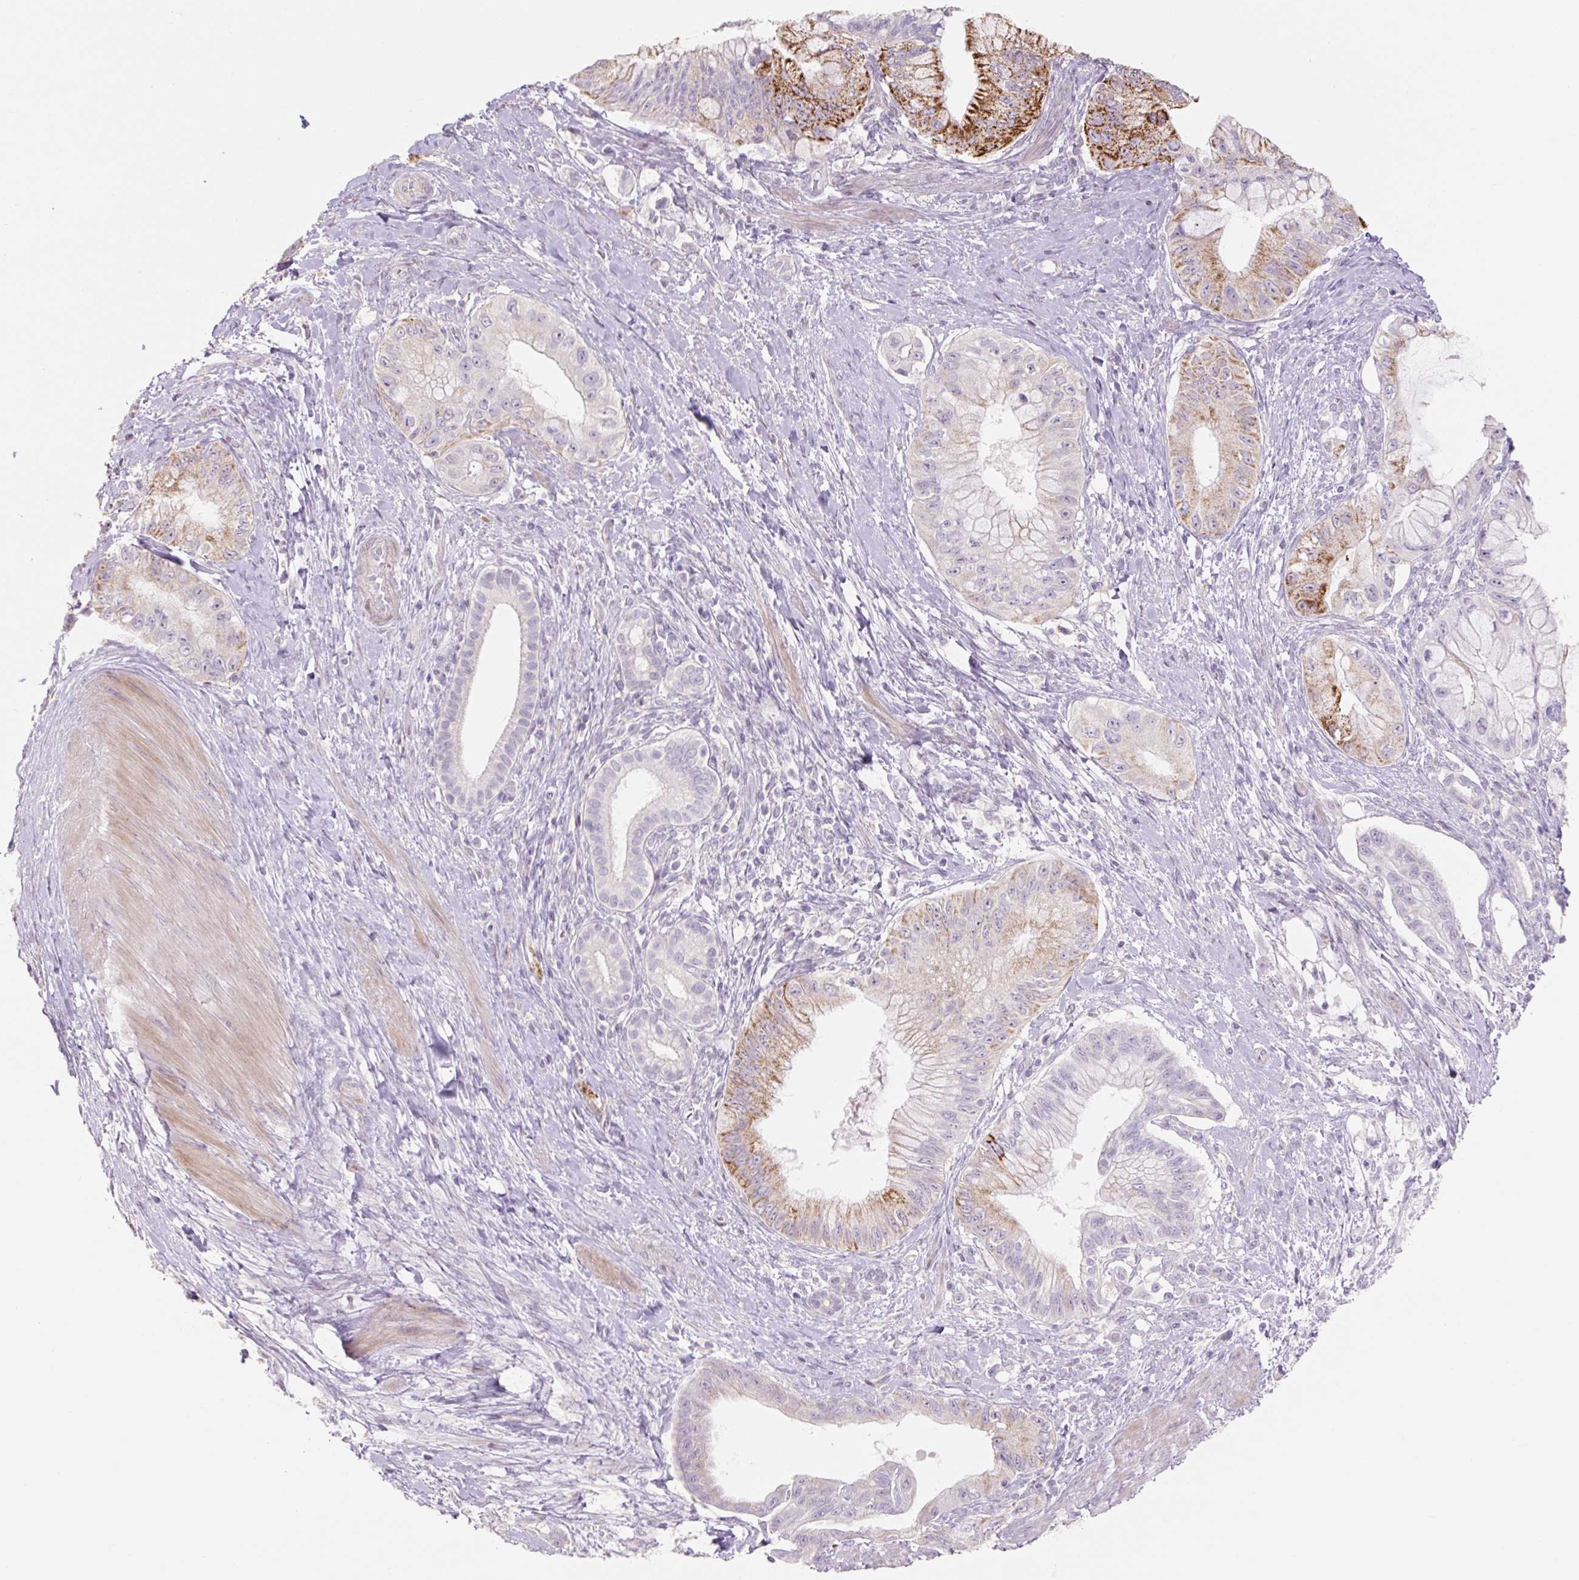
{"staining": {"intensity": "strong", "quantity": "<25%", "location": "cytoplasmic/membranous"}, "tissue": "pancreatic cancer", "cell_type": "Tumor cells", "image_type": "cancer", "snomed": [{"axis": "morphology", "description": "Adenocarcinoma, NOS"}, {"axis": "topography", "description": "Pancreas"}], "caption": "Immunohistochemical staining of human pancreatic adenocarcinoma shows medium levels of strong cytoplasmic/membranous positivity in about <25% of tumor cells.", "gene": "ZNF552", "patient": {"sex": "male", "age": 48}}